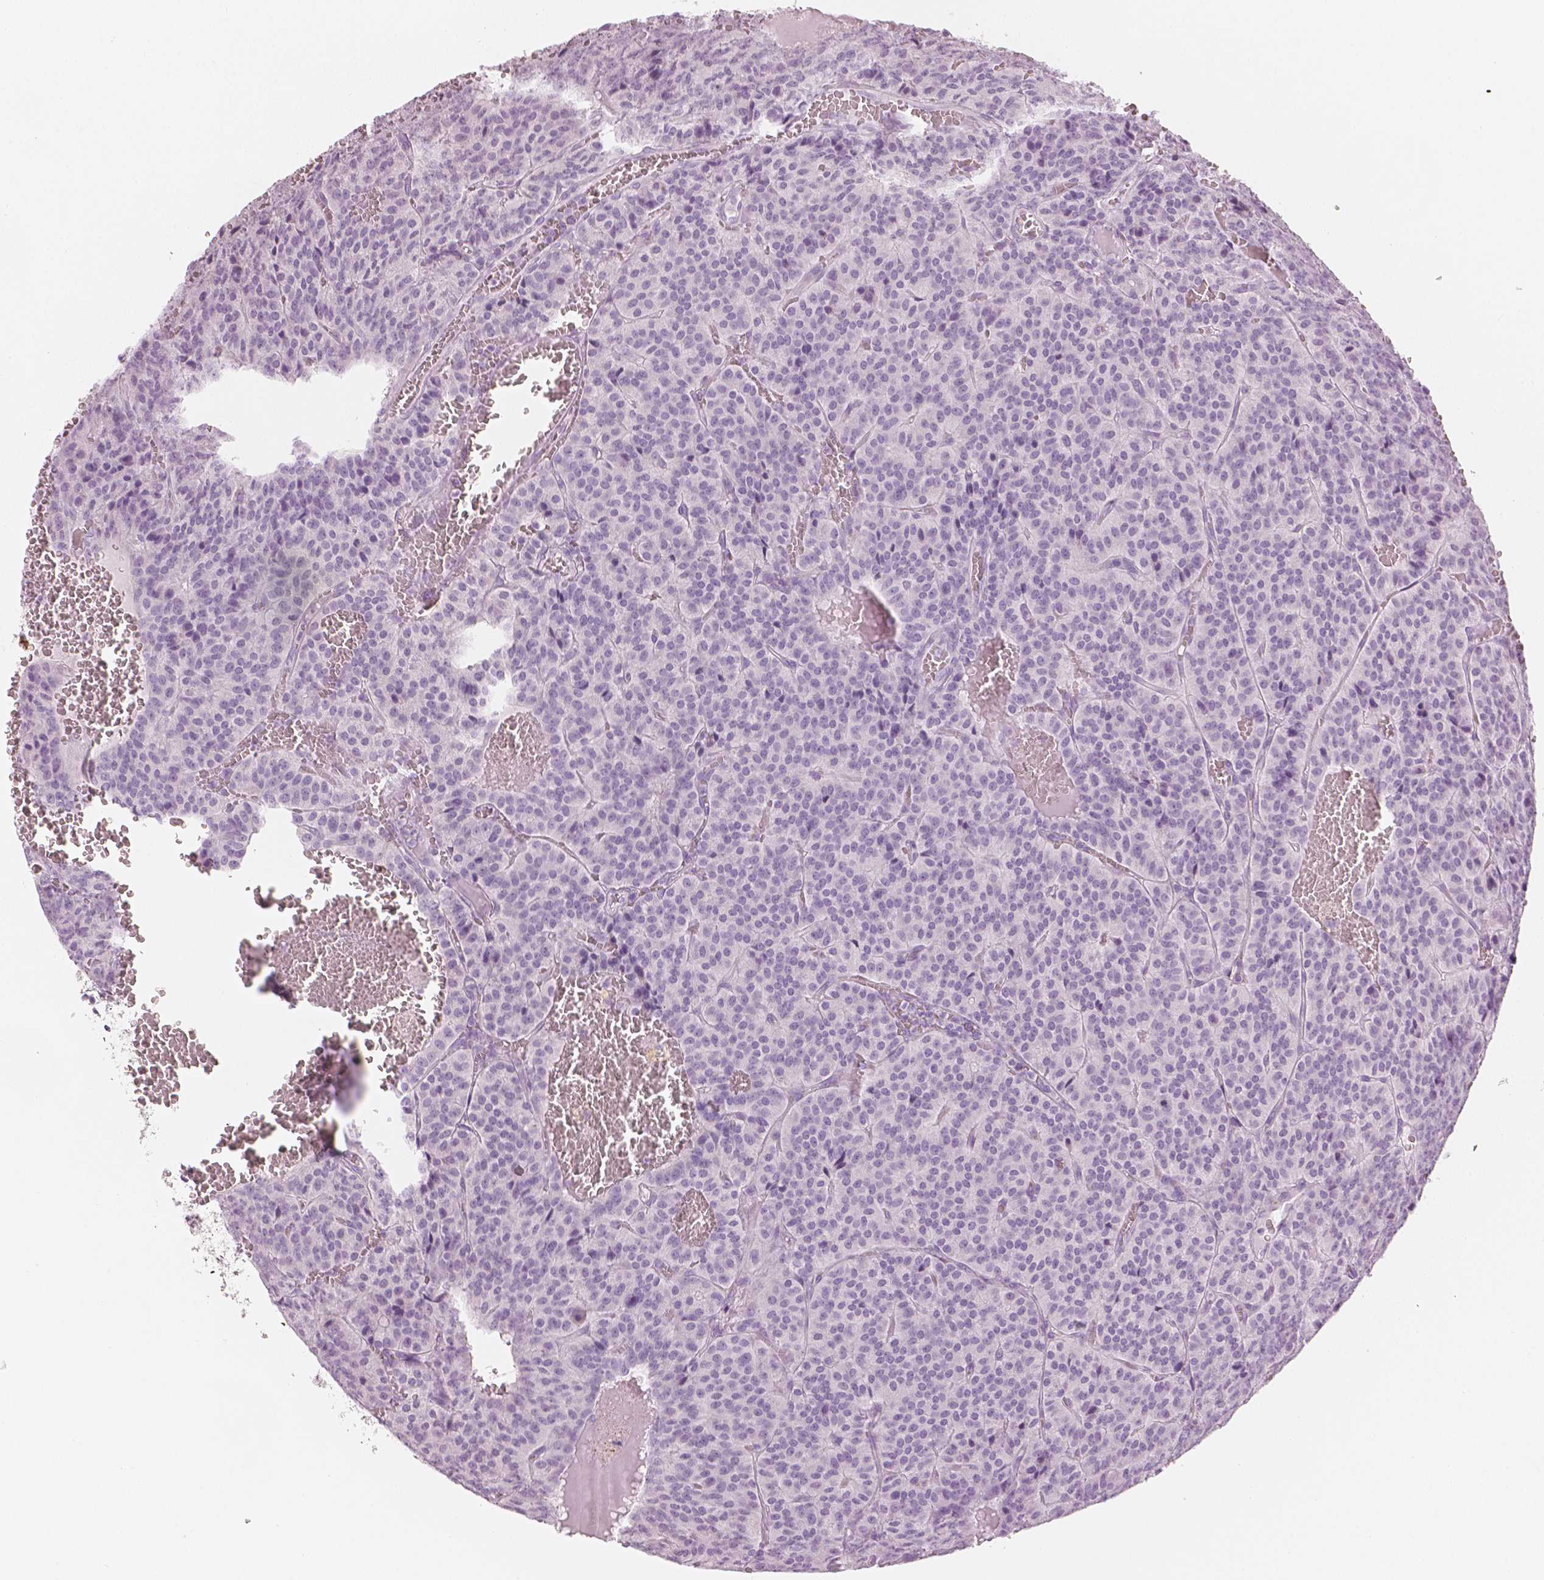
{"staining": {"intensity": "negative", "quantity": "none", "location": "none"}, "tissue": "carcinoid", "cell_type": "Tumor cells", "image_type": "cancer", "snomed": [{"axis": "morphology", "description": "Carcinoid, malignant, NOS"}, {"axis": "topography", "description": "Lung"}], "caption": "Tumor cells are negative for protein expression in human carcinoid. The staining is performed using DAB (3,3'-diaminobenzidine) brown chromogen with nuclei counter-stained in using hematoxylin.", "gene": "PLIN4", "patient": {"sex": "male", "age": 70}}